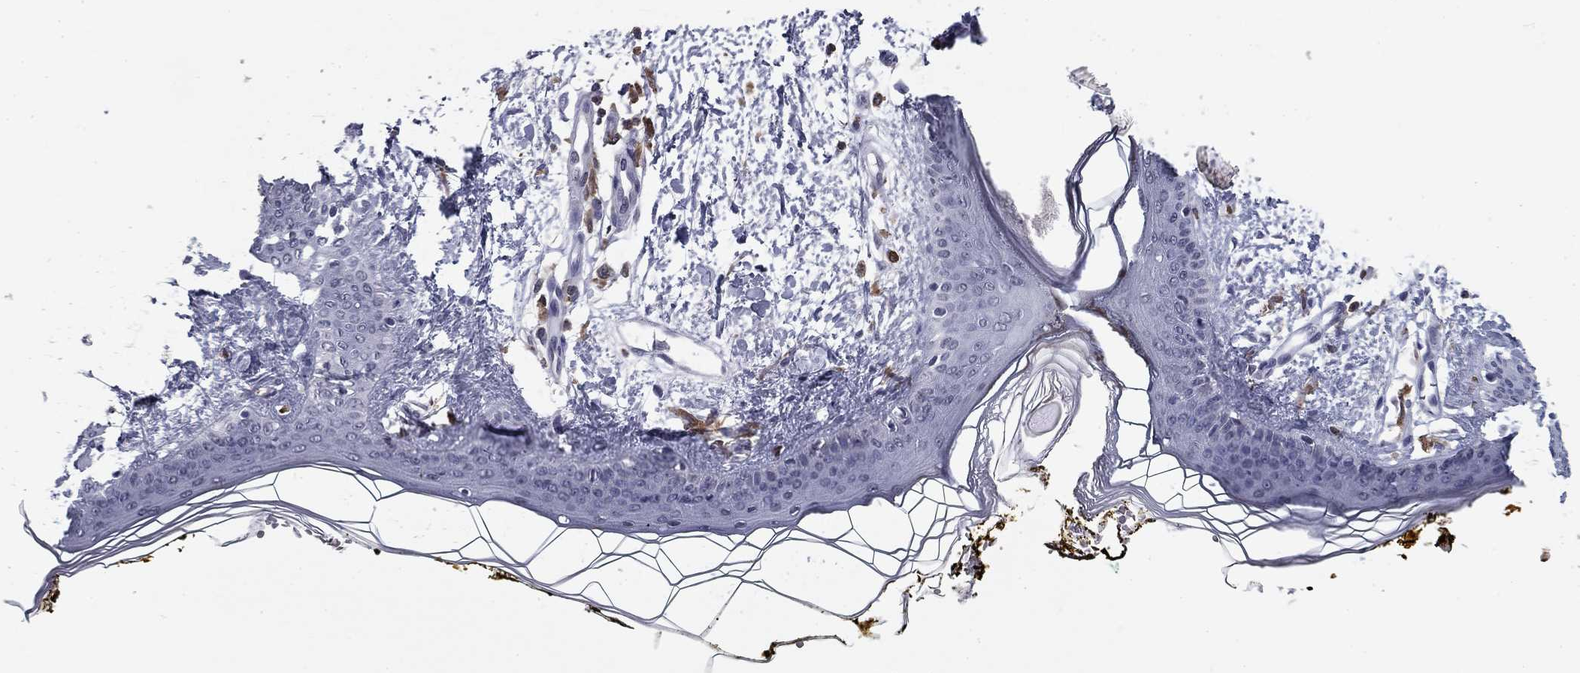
{"staining": {"intensity": "negative", "quantity": "none", "location": "none"}, "tissue": "skin", "cell_type": "Fibroblasts", "image_type": "normal", "snomed": [{"axis": "morphology", "description": "Normal tissue, NOS"}, {"axis": "topography", "description": "Skin"}], "caption": "There is no significant staining in fibroblasts of skin. (Stains: DAB IHC with hematoxylin counter stain, Microscopy: brightfield microscopy at high magnification).", "gene": "PLCB2", "patient": {"sex": "female", "age": 34}}